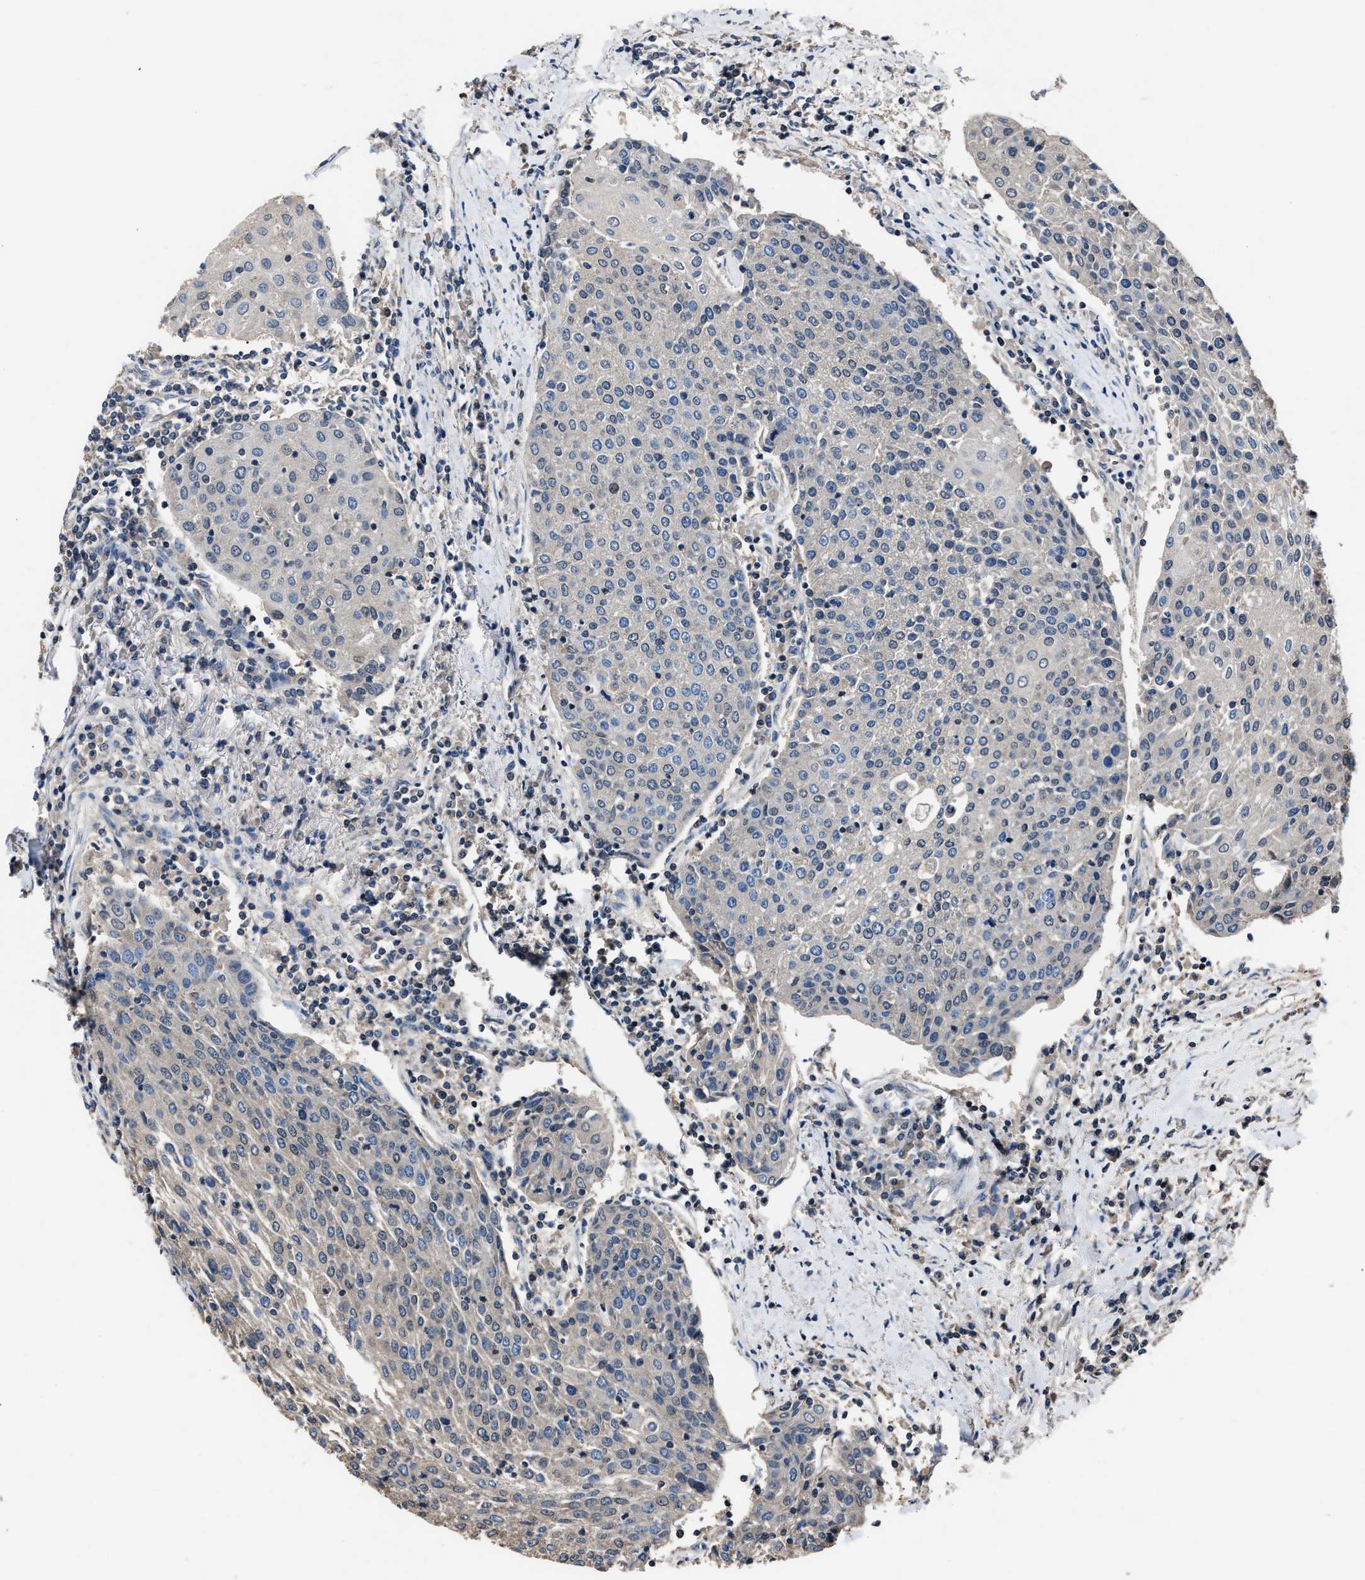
{"staining": {"intensity": "weak", "quantity": "<25%", "location": "cytoplasmic/membranous"}, "tissue": "urothelial cancer", "cell_type": "Tumor cells", "image_type": "cancer", "snomed": [{"axis": "morphology", "description": "Urothelial carcinoma, High grade"}, {"axis": "topography", "description": "Urinary bladder"}], "caption": "An immunohistochemistry (IHC) histopathology image of urothelial cancer is shown. There is no staining in tumor cells of urothelial cancer.", "gene": "TNRC18", "patient": {"sex": "female", "age": 85}}